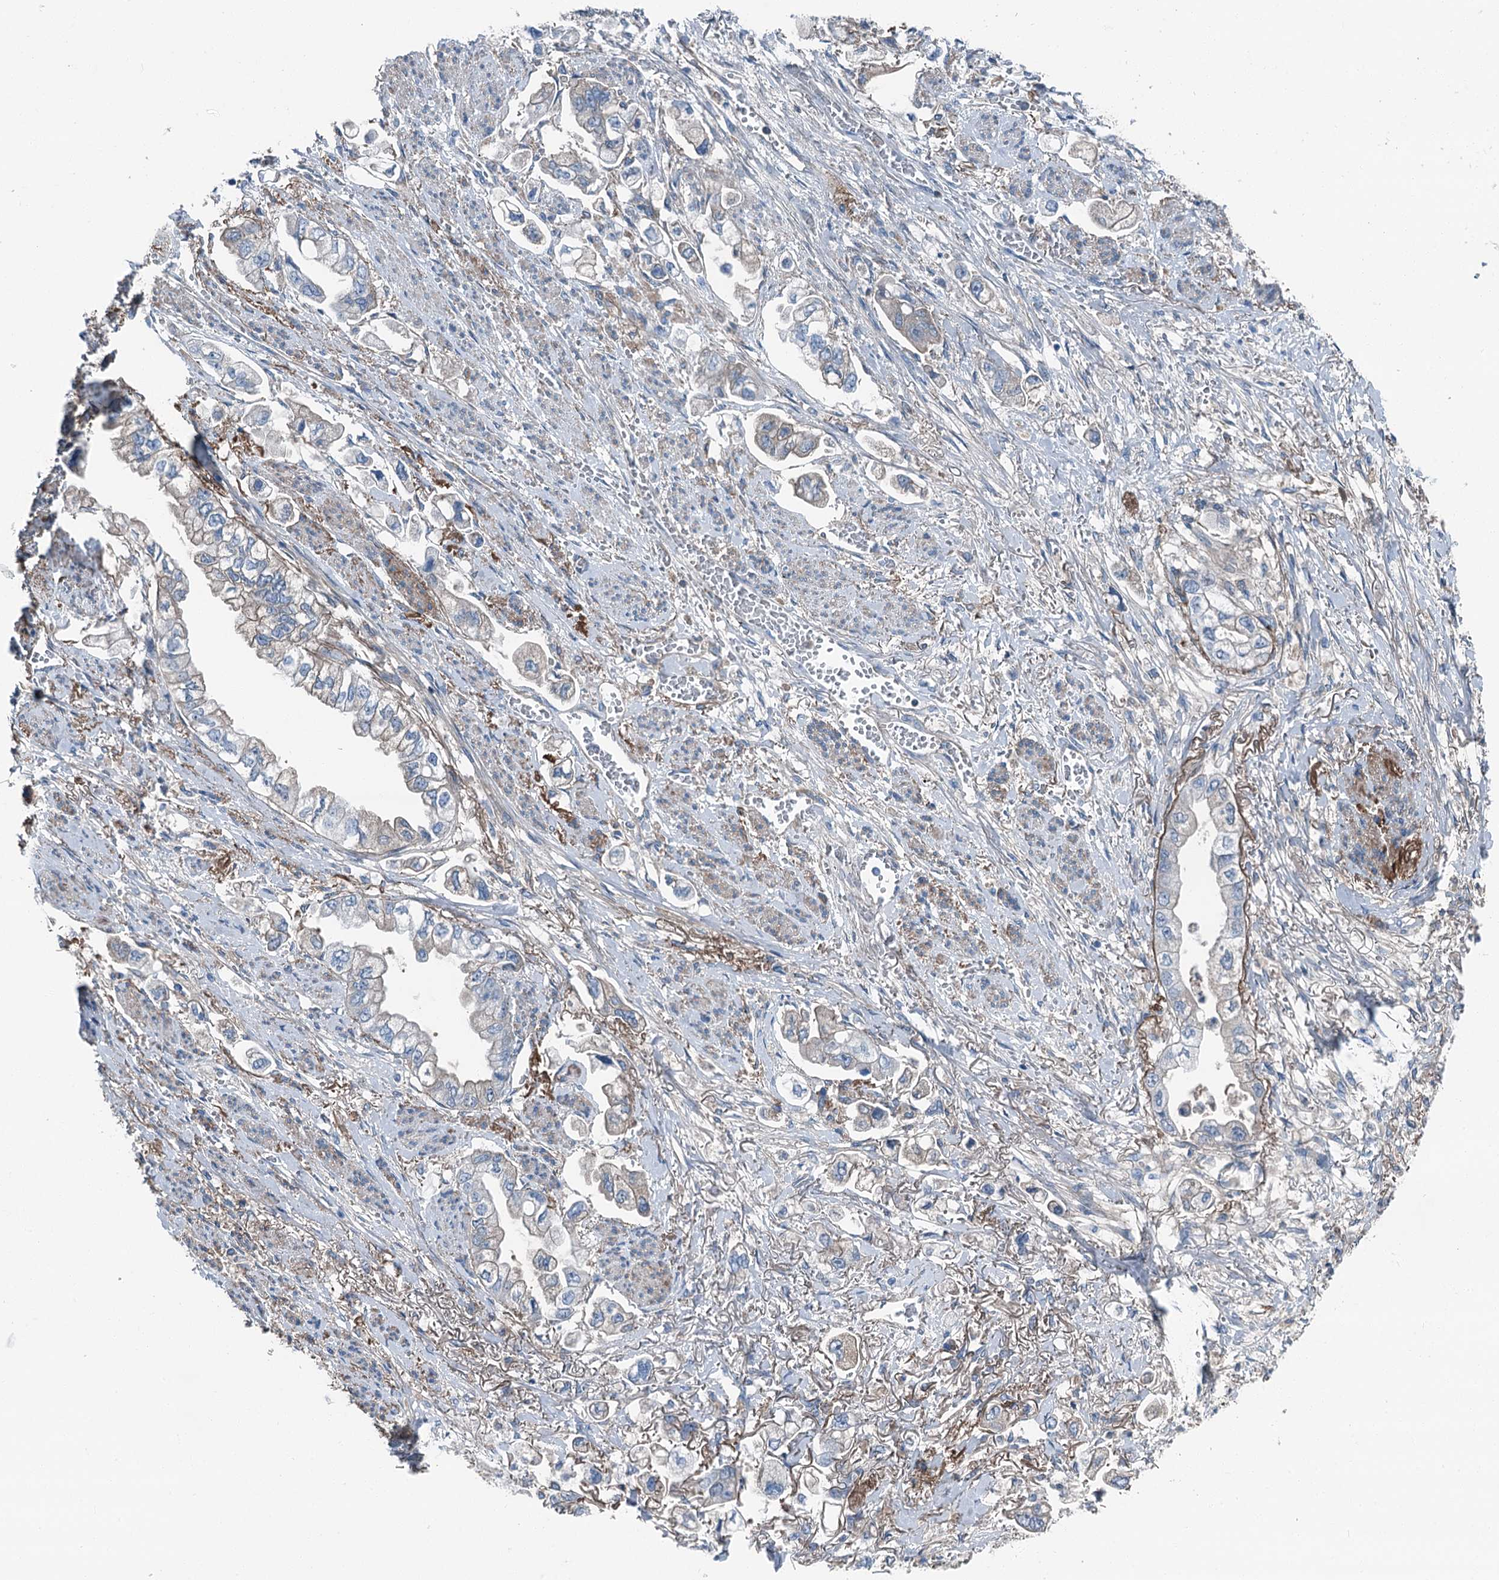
{"staining": {"intensity": "negative", "quantity": "none", "location": "none"}, "tissue": "stomach cancer", "cell_type": "Tumor cells", "image_type": "cancer", "snomed": [{"axis": "morphology", "description": "Adenocarcinoma, NOS"}, {"axis": "topography", "description": "Stomach"}], "caption": "Immunohistochemistry (IHC) micrograph of neoplastic tissue: adenocarcinoma (stomach) stained with DAB demonstrates no significant protein positivity in tumor cells.", "gene": "AXL", "patient": {"sex": "male", "age": 62}}